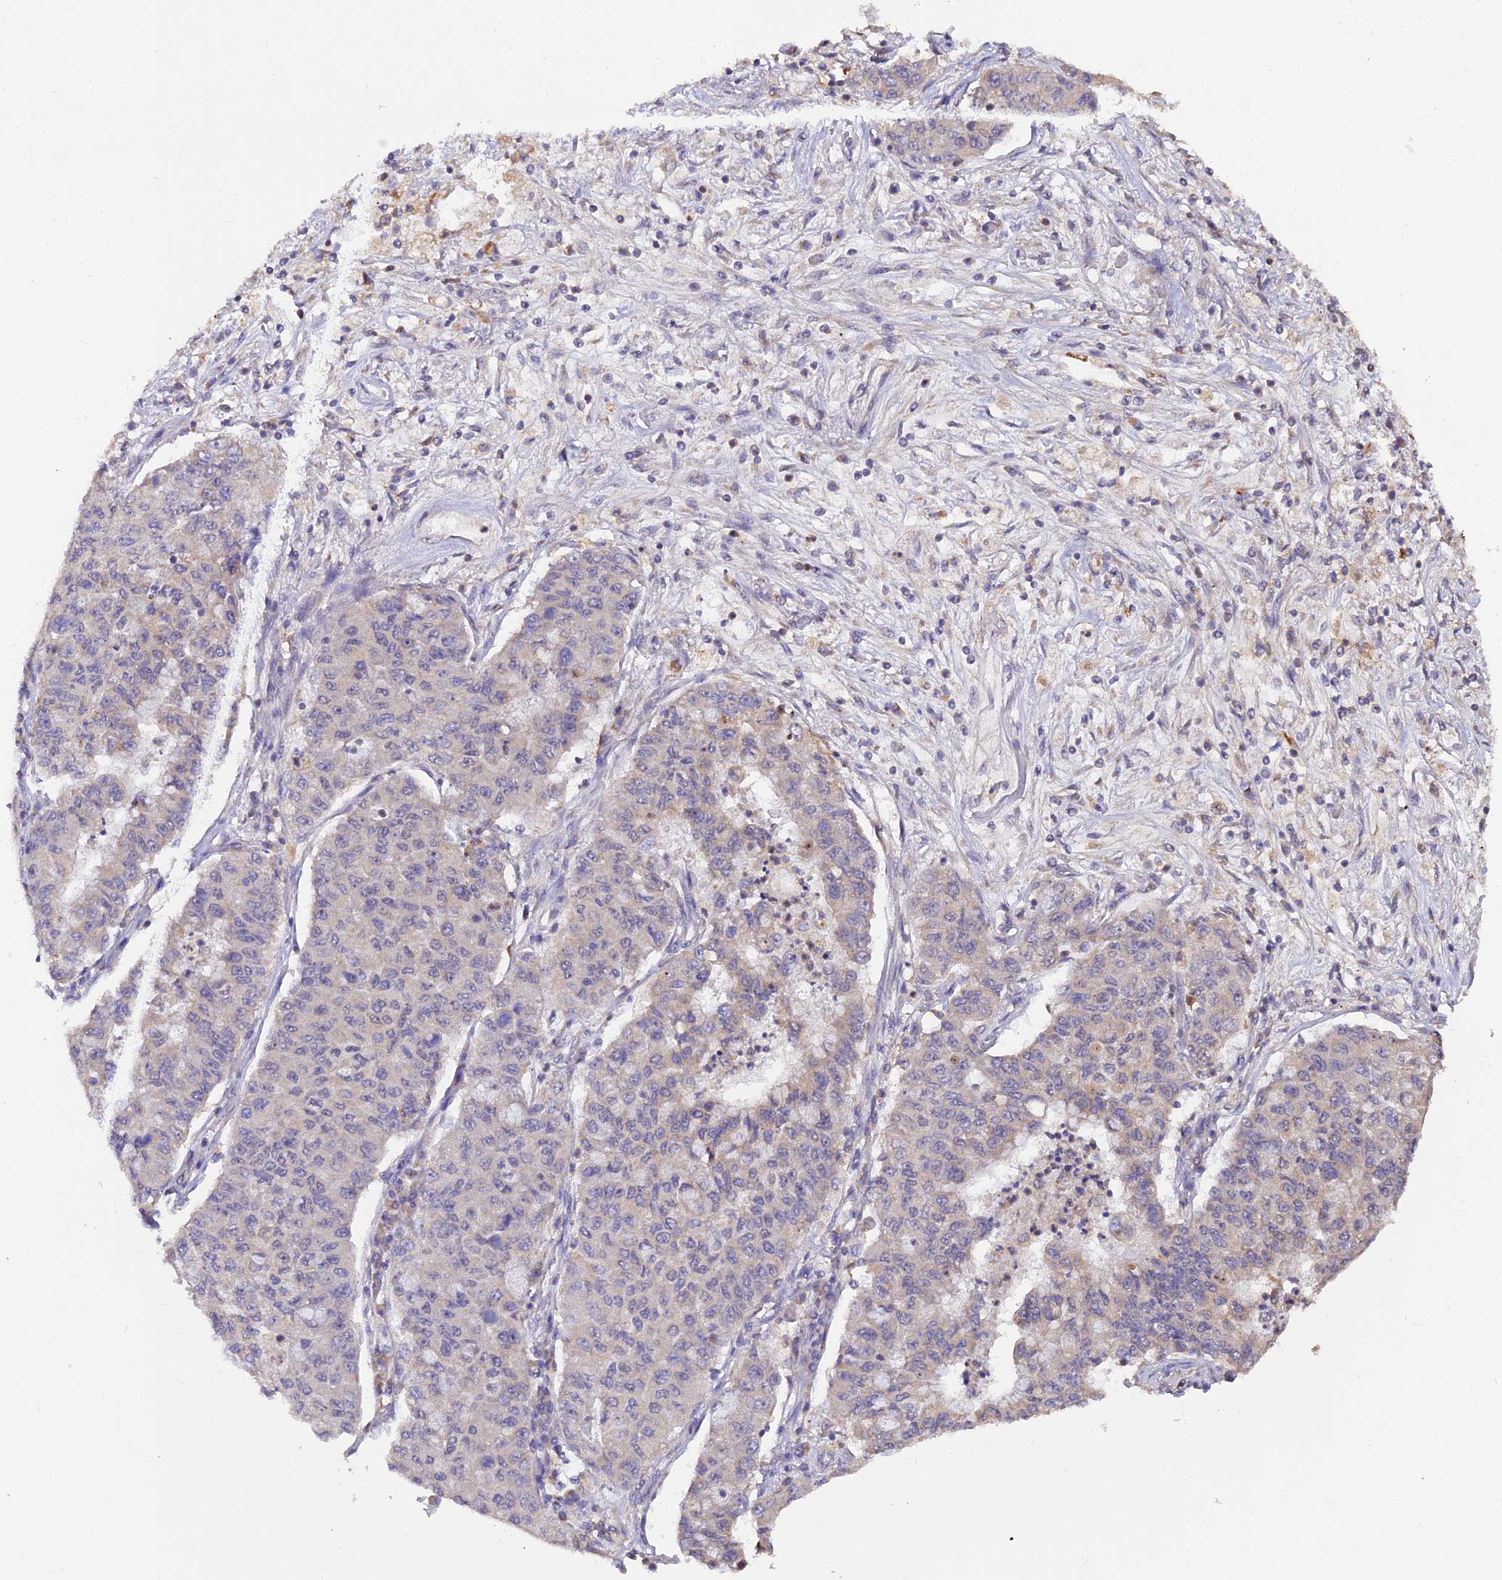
{"staining": {"intensity": "moderate", "quantity": "<25%", "location": "cytoplasmic/membranous"}, "tissue": "lung cancer", "cell_type": "Tumor cells", "image_type": "cancer", "snomed": [{"axis": "morphology", "description": "Squamous cell carcinoma, NOS"}, {"axis": "topography", "description": "Lung"}], "caption": "An IHC micrograph of neoplastic tissue is shown. Protein staining in brown shows moderate cytoplasmic/membranous positivity in lung cancer within tumor cells.", "gene": "ARL8B", "patient": {"sex": "male", "age": 74}}